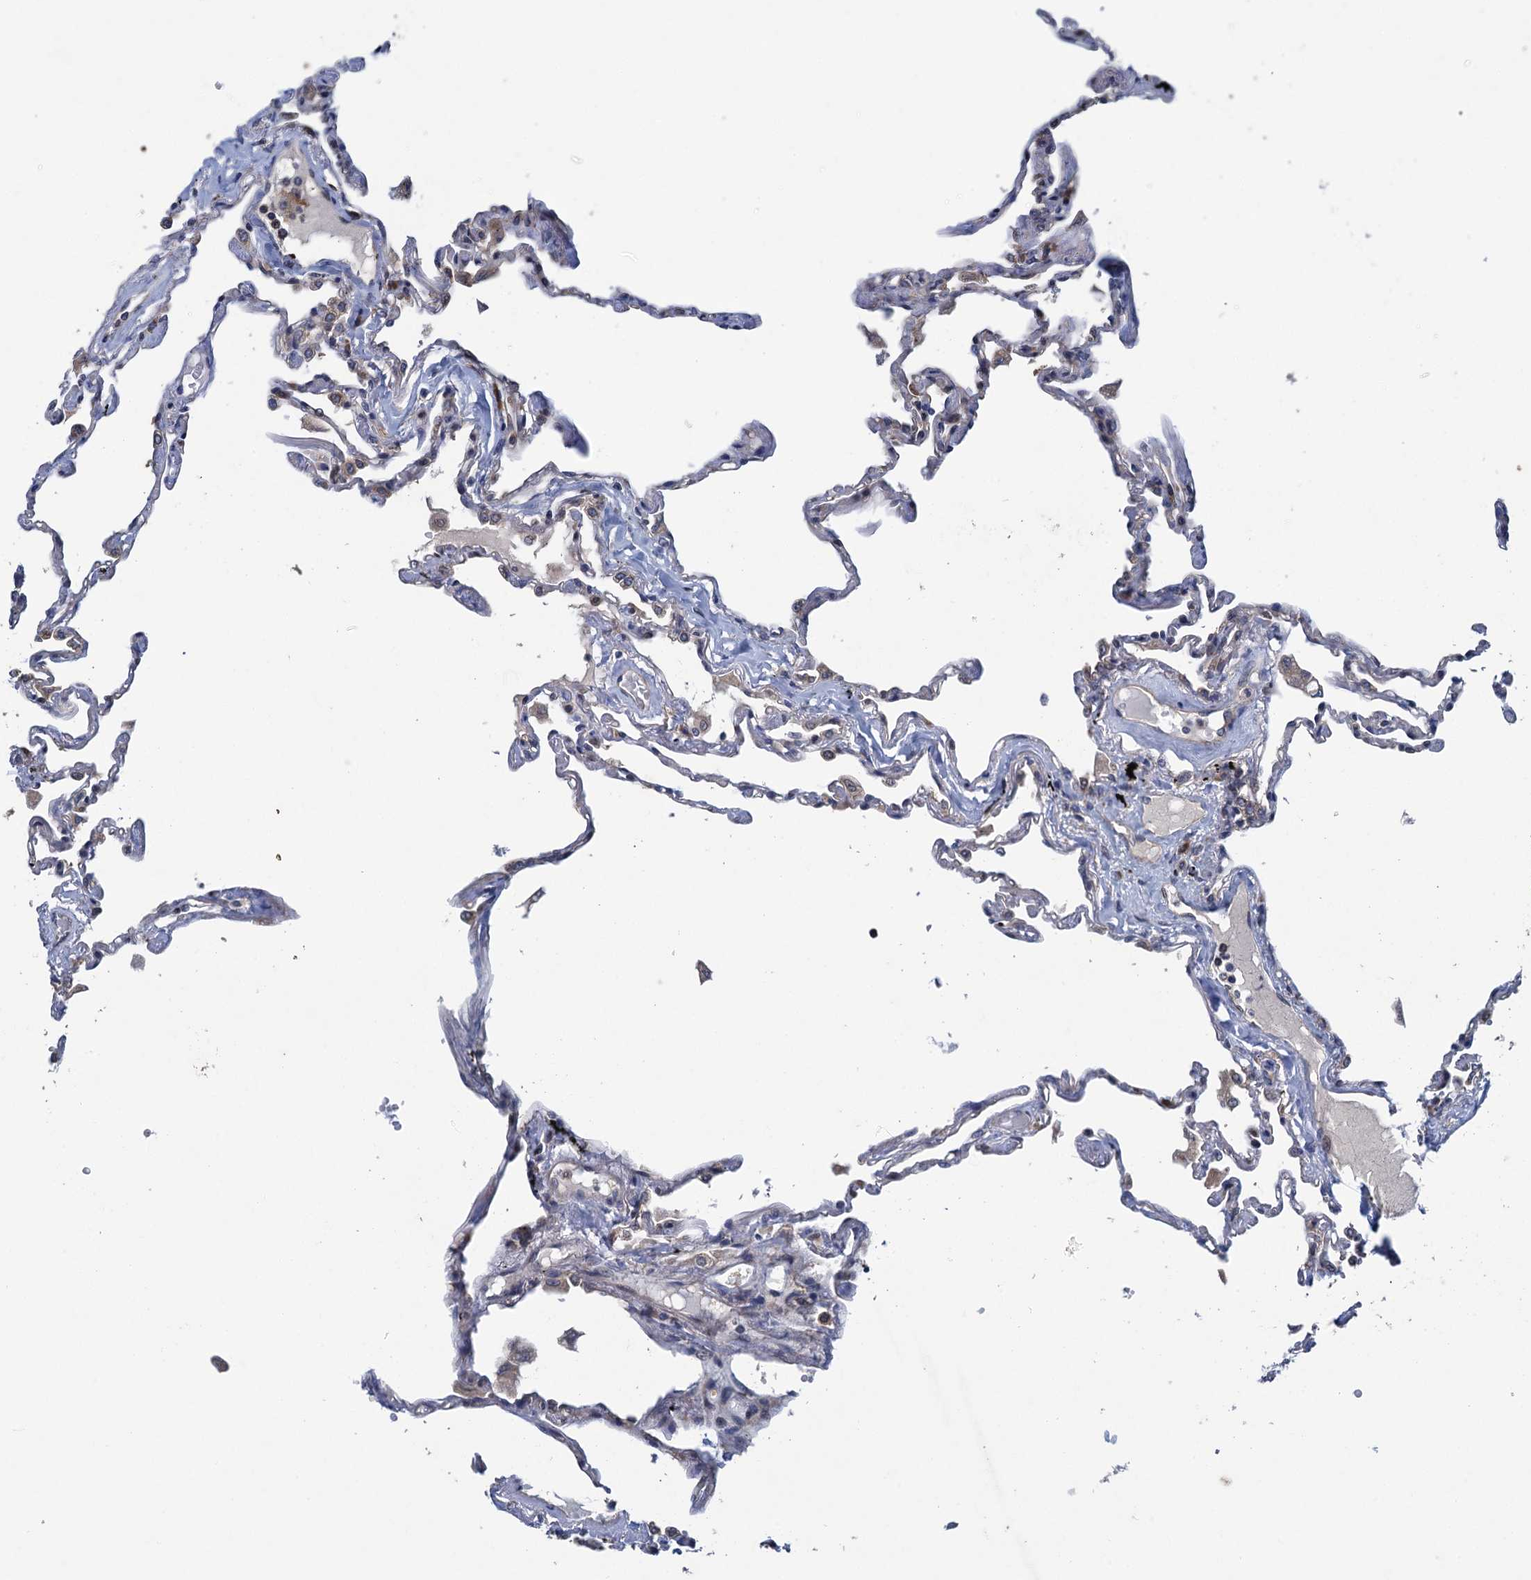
{"staining": {"intensity": "moderate", "quantity": "<25%", "location": "cytoplasmic/membranous"}, "tissue": "lung", "cell_type": "Alveolar cells", "image_type": "normal", "snomed": [{"axis": "morphology", "description": "Normal tissue, NOS"}, {"axis": "topography", "description": "Lung"}], "caption": "Lung was stained to show a protein in brown. There is low levels of moderate cytoplasmic/membranous staining in approximately <25% of alveolar cells.", "gene": "CNTN5", "patient": {"sex": "female", "age": 67}}